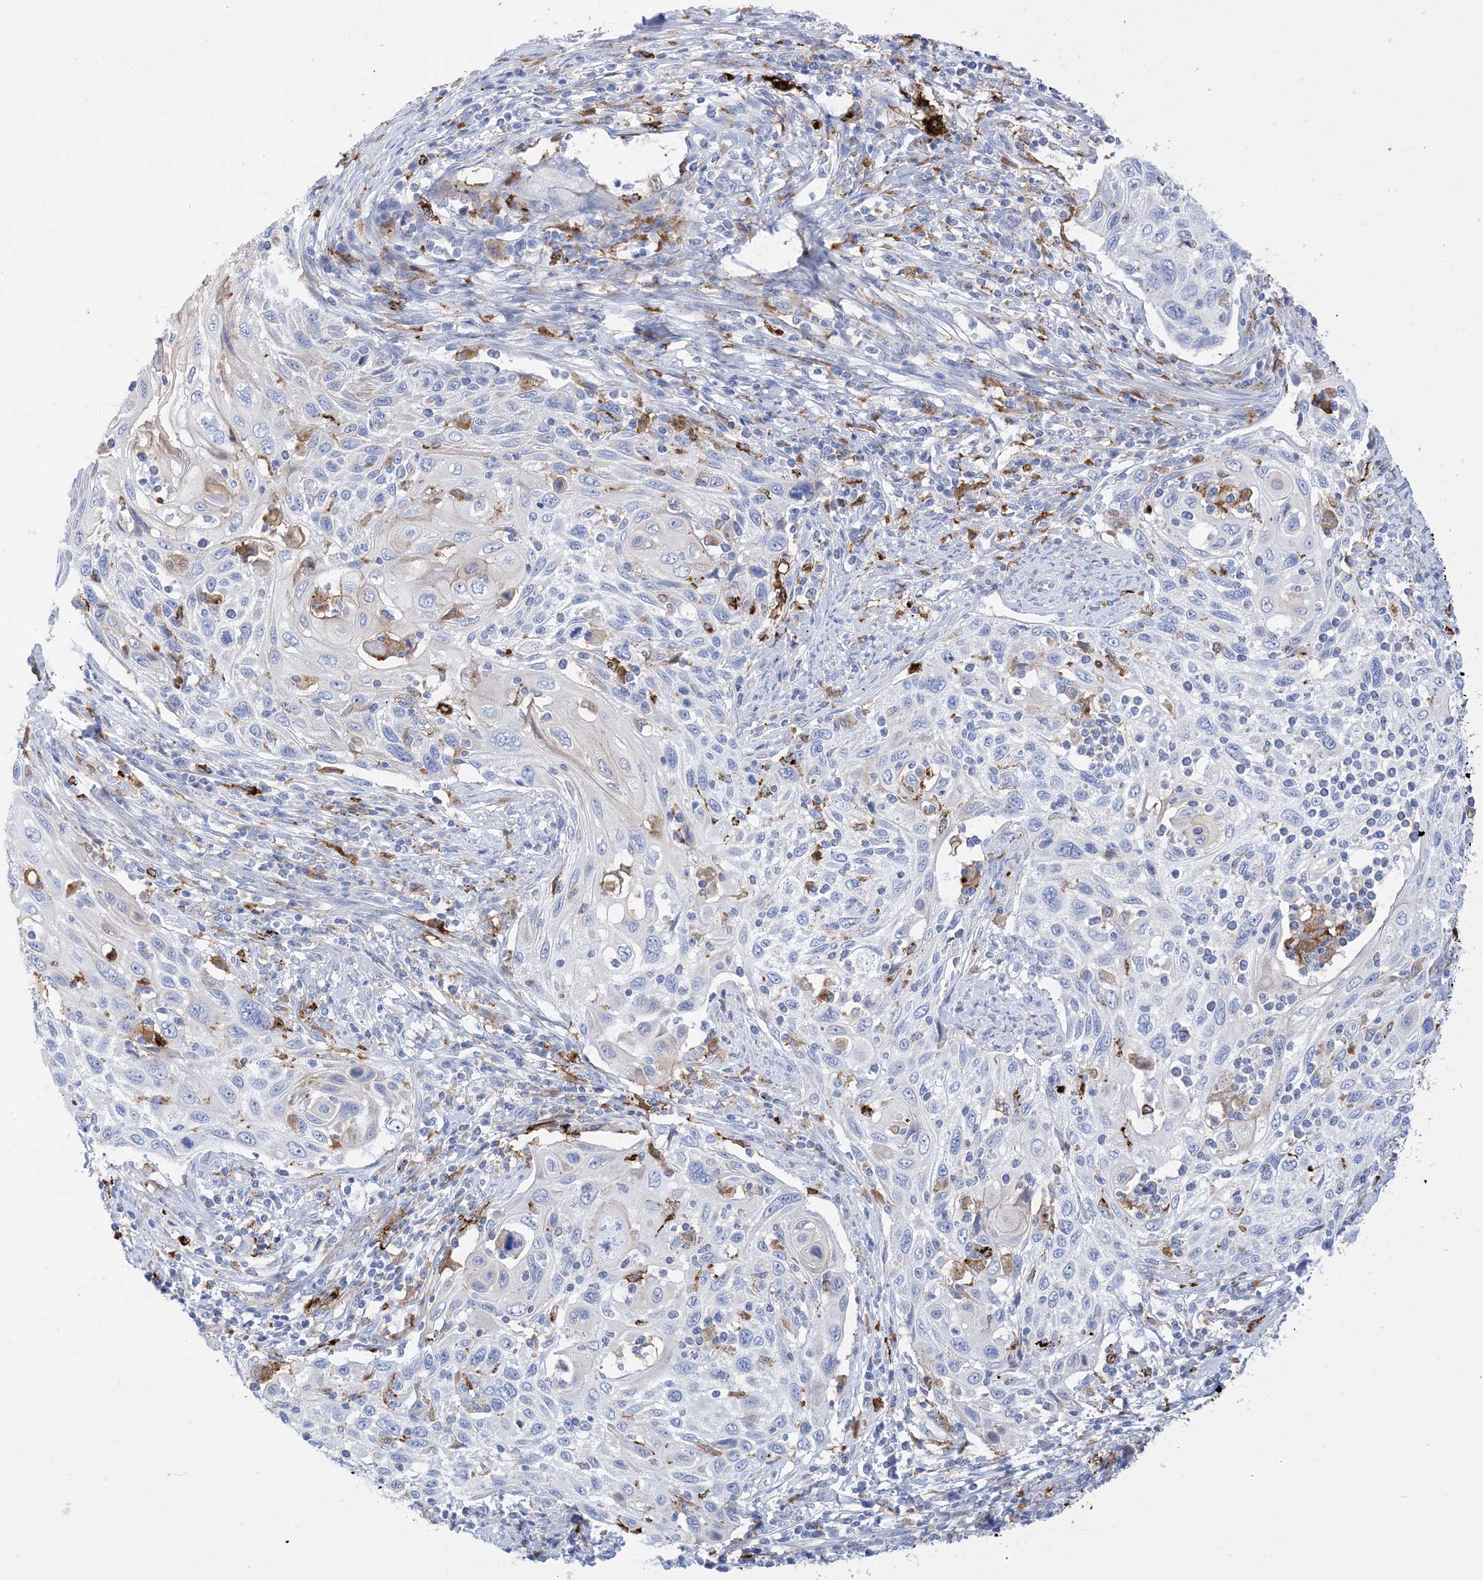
{"staining": {"intensity": "negative", "quantity": "none", "location": "none"}, "tissue": "cervical cancer", "cell_type": "Tumor cells", "image_type": "cancer", "snomed": [{"axis": "morphology", "description": "Squamous cell carcinoma, NOS"}, {"axis": "topography", "description": "Cervix"}], "caption": "Immunohistochemistry photomicrograph of neoplastic tissue: human cervical squamous cell carcinoma stained with DAB displays no significant protein staining in tumor cells. (Brightfield microscopy of DAB immunohistochemistry at high magnification).", "gene": "DPH3", "patient": {"sex": "female", "age": 70}}